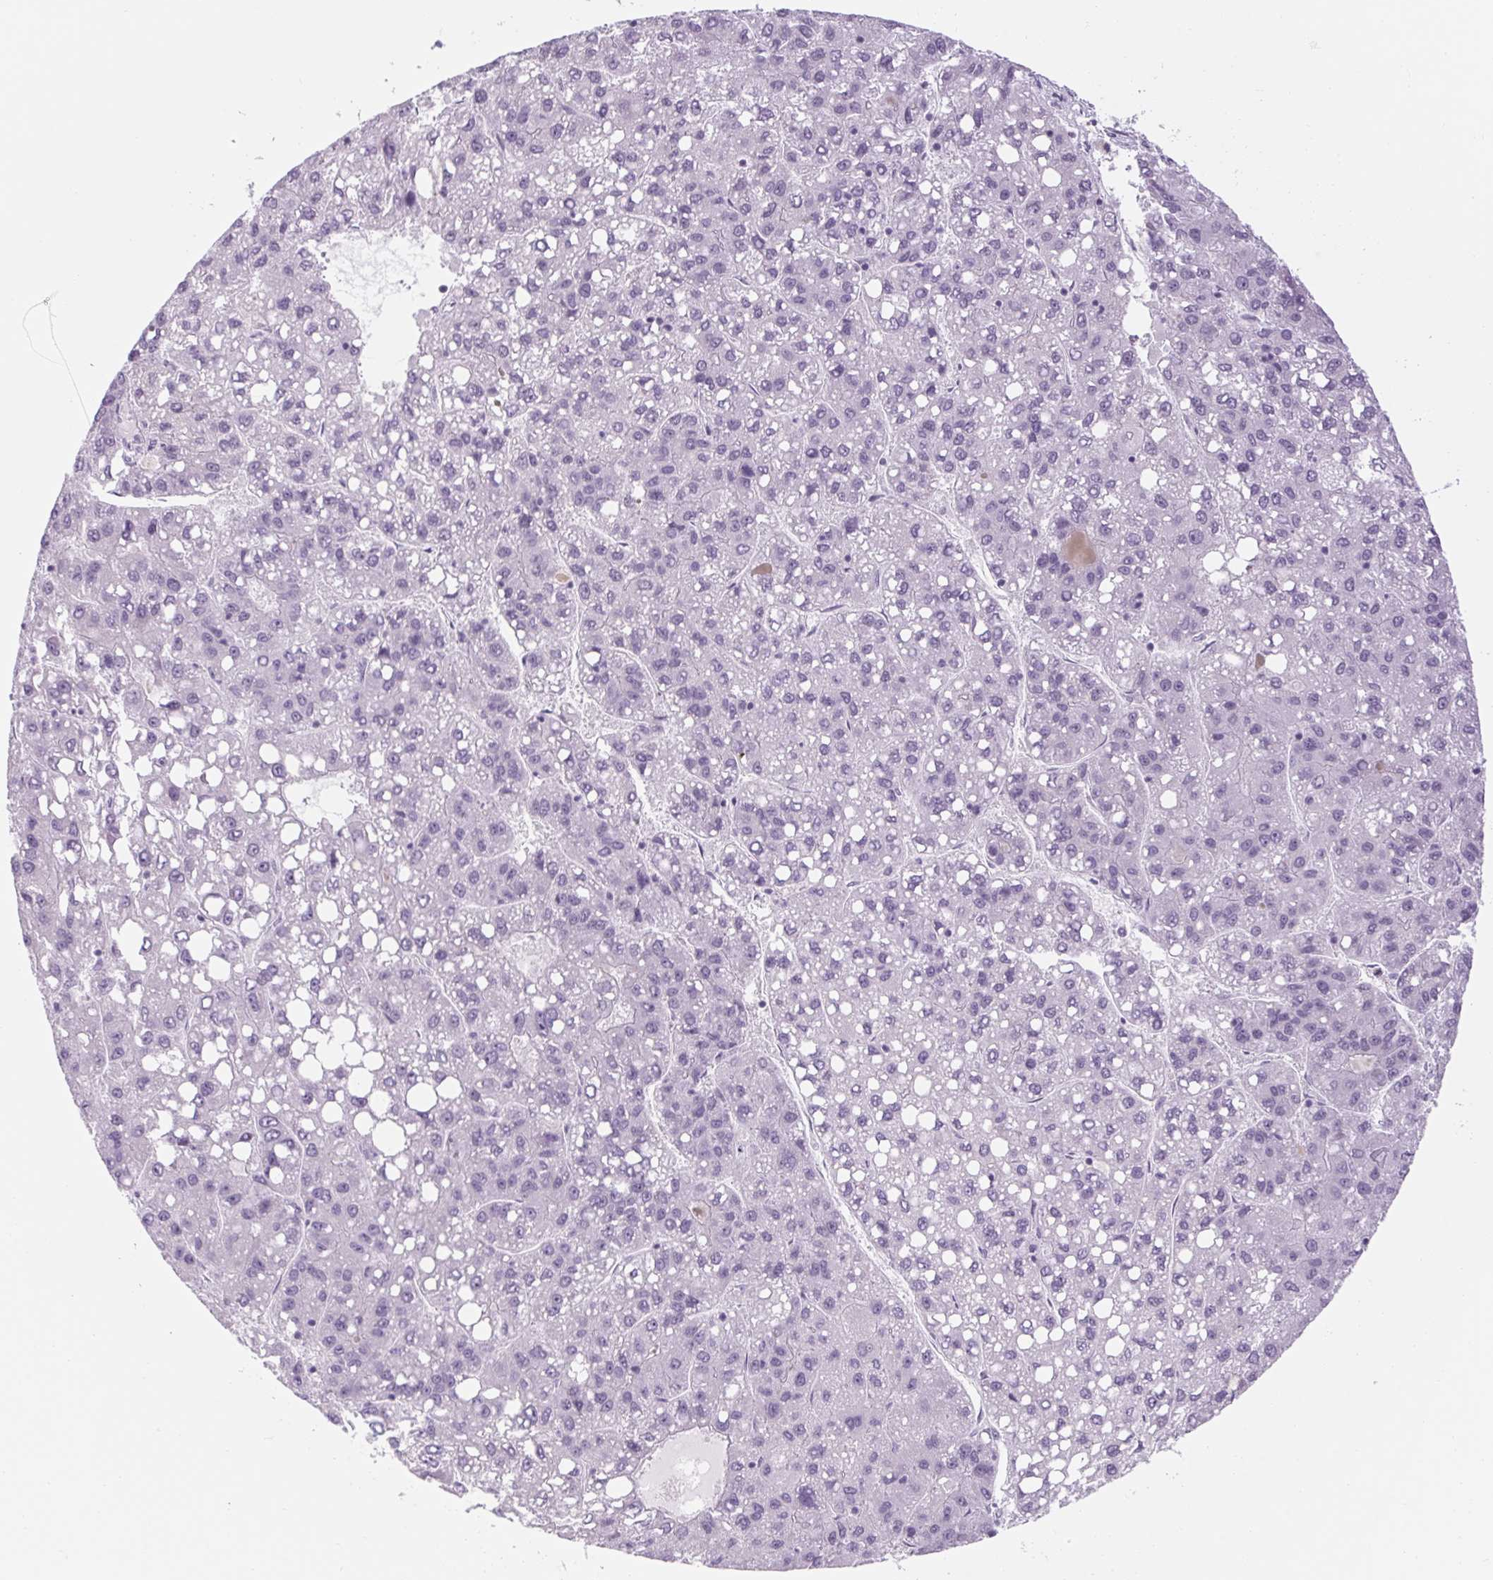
{"staining": {"intensity": "negative", "quantity": "none", "location": "none"}, "tissue": "liver cancer", "cell_type": "Tumor cells", "image_type": "cancer", "snomed": [{"axis": "morphology", "description": "Carcinoma, Hepatocellular, NOS"}, {"axis": "topography", "description": "Liver"}], "caption": "High power microscopy histopathology image of an IHC histopathology image of liver hepatocellular carcinoma, revealing no significant positivity in tumor cells.", "gene": "RPTN", "patient": {"sex": "female", "age": 82}}